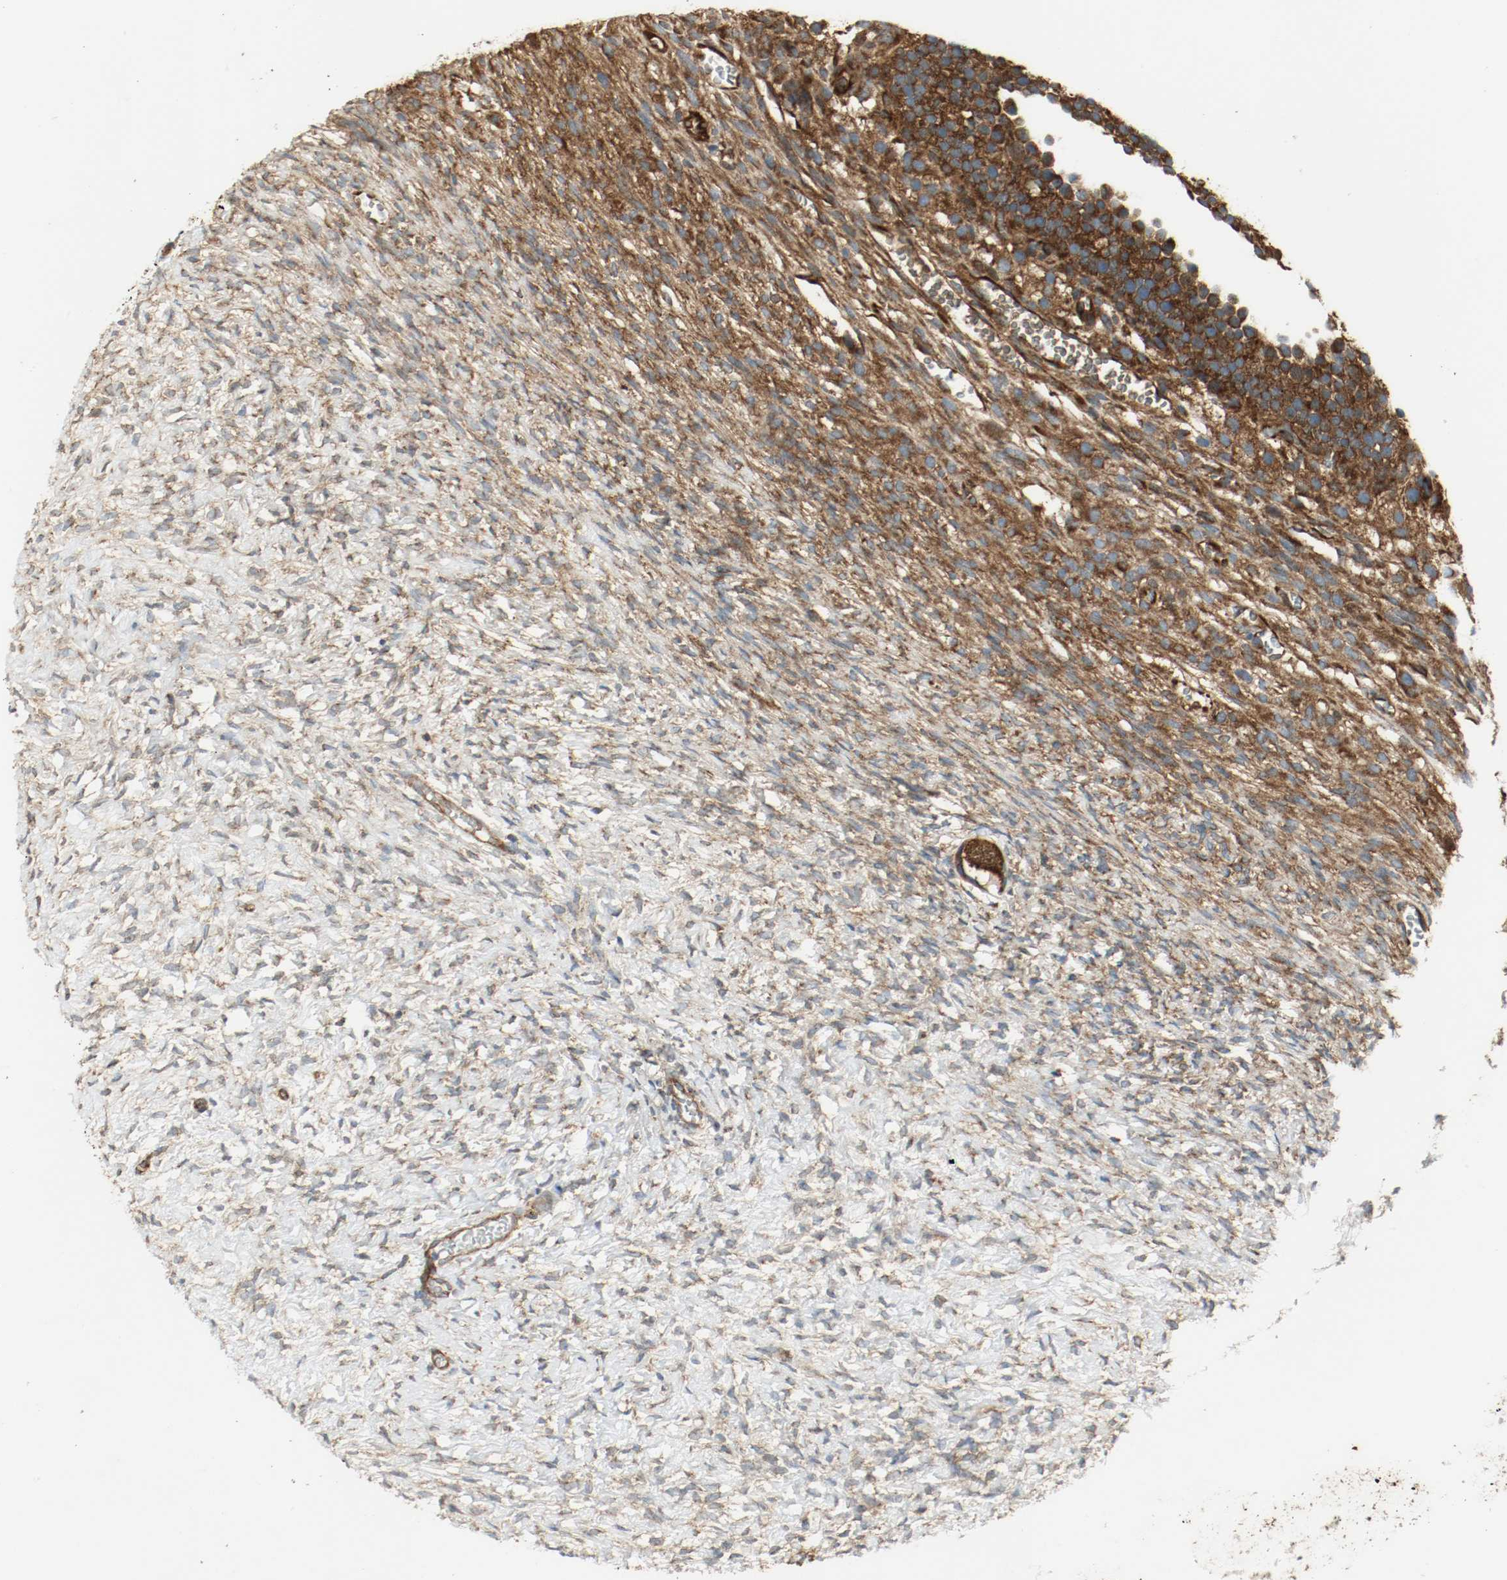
{"staining": {"intensity": "strong", "quantity": ">75%", "location": "cytoplasmic/membranous"}, "tissue": "ovary", "cell_type": "Follicle cells", "image_type": "normal", "snomed": [{"axis": "morphology", "description": "Normal tissue, NOS"}, {"axis": "topography", "description": "Ovary"}], "caption": "A high amount of strong cytoplasmic/membranous staining is identified in about >75% of follicle cells in benign ovary. The protein is shown in brown color, while the nuclei are stained blue.", "gene": "PLCG1", "patient": {"sex": "female", "age": 35}}